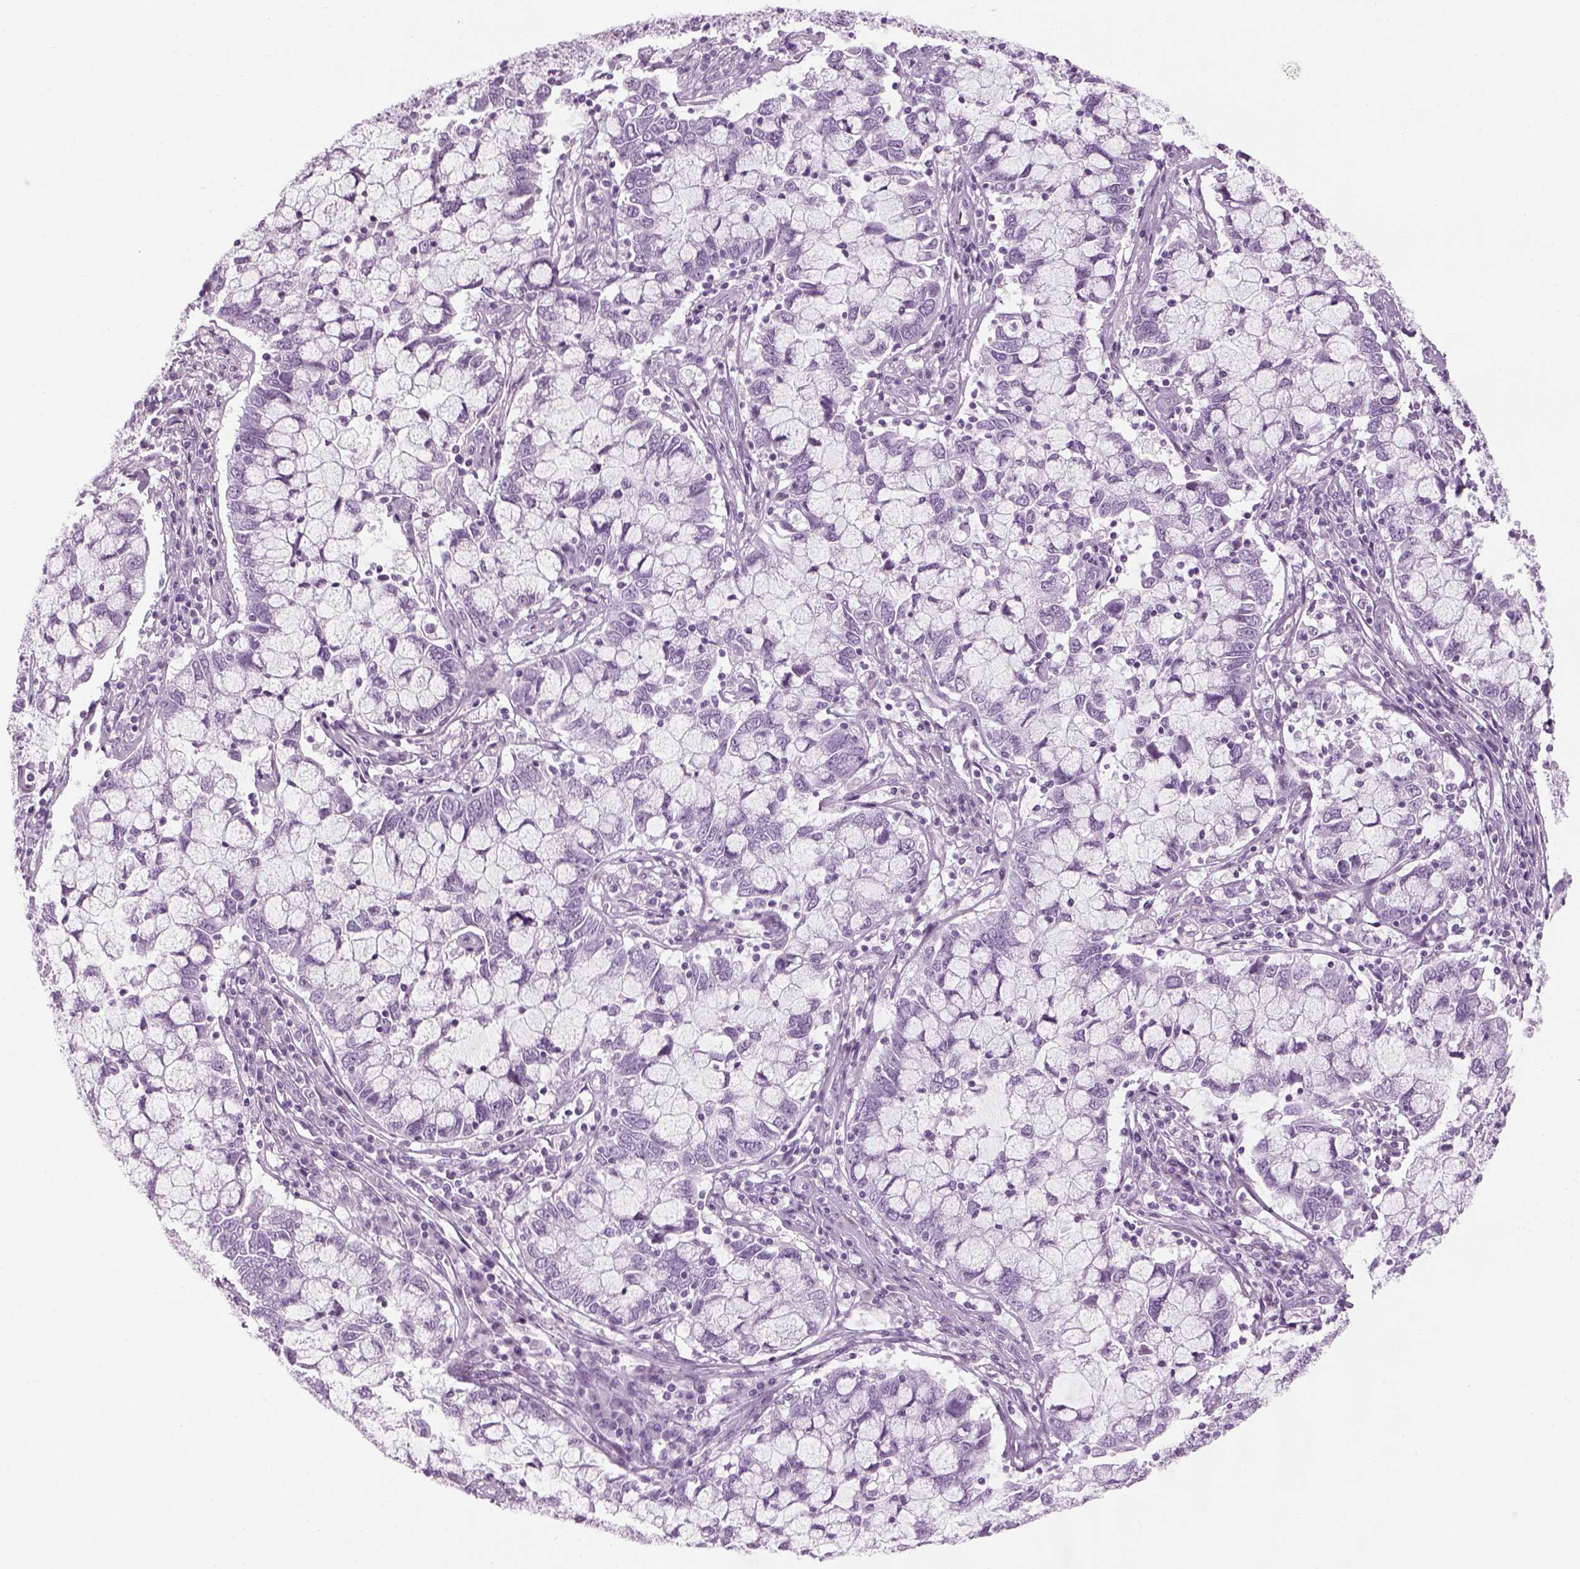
{"staining": {"intensity": "negative", "quantity": "none", "location": "none"}, "tissue": "cervical cancer", "cell_type": "Tumor cells", "image_type": "cancer", "snomed": [{"axis": "morphology", "description": "Adenocarcinoma, NOS"}, {"axis": "topography", "description": "Cervix"}], "caption": "Tumor cells are negative for brown protein staining in cervical cancer.", "gene": "PABPC1L2B", "patient": {"sex": "female", "age": 40}}